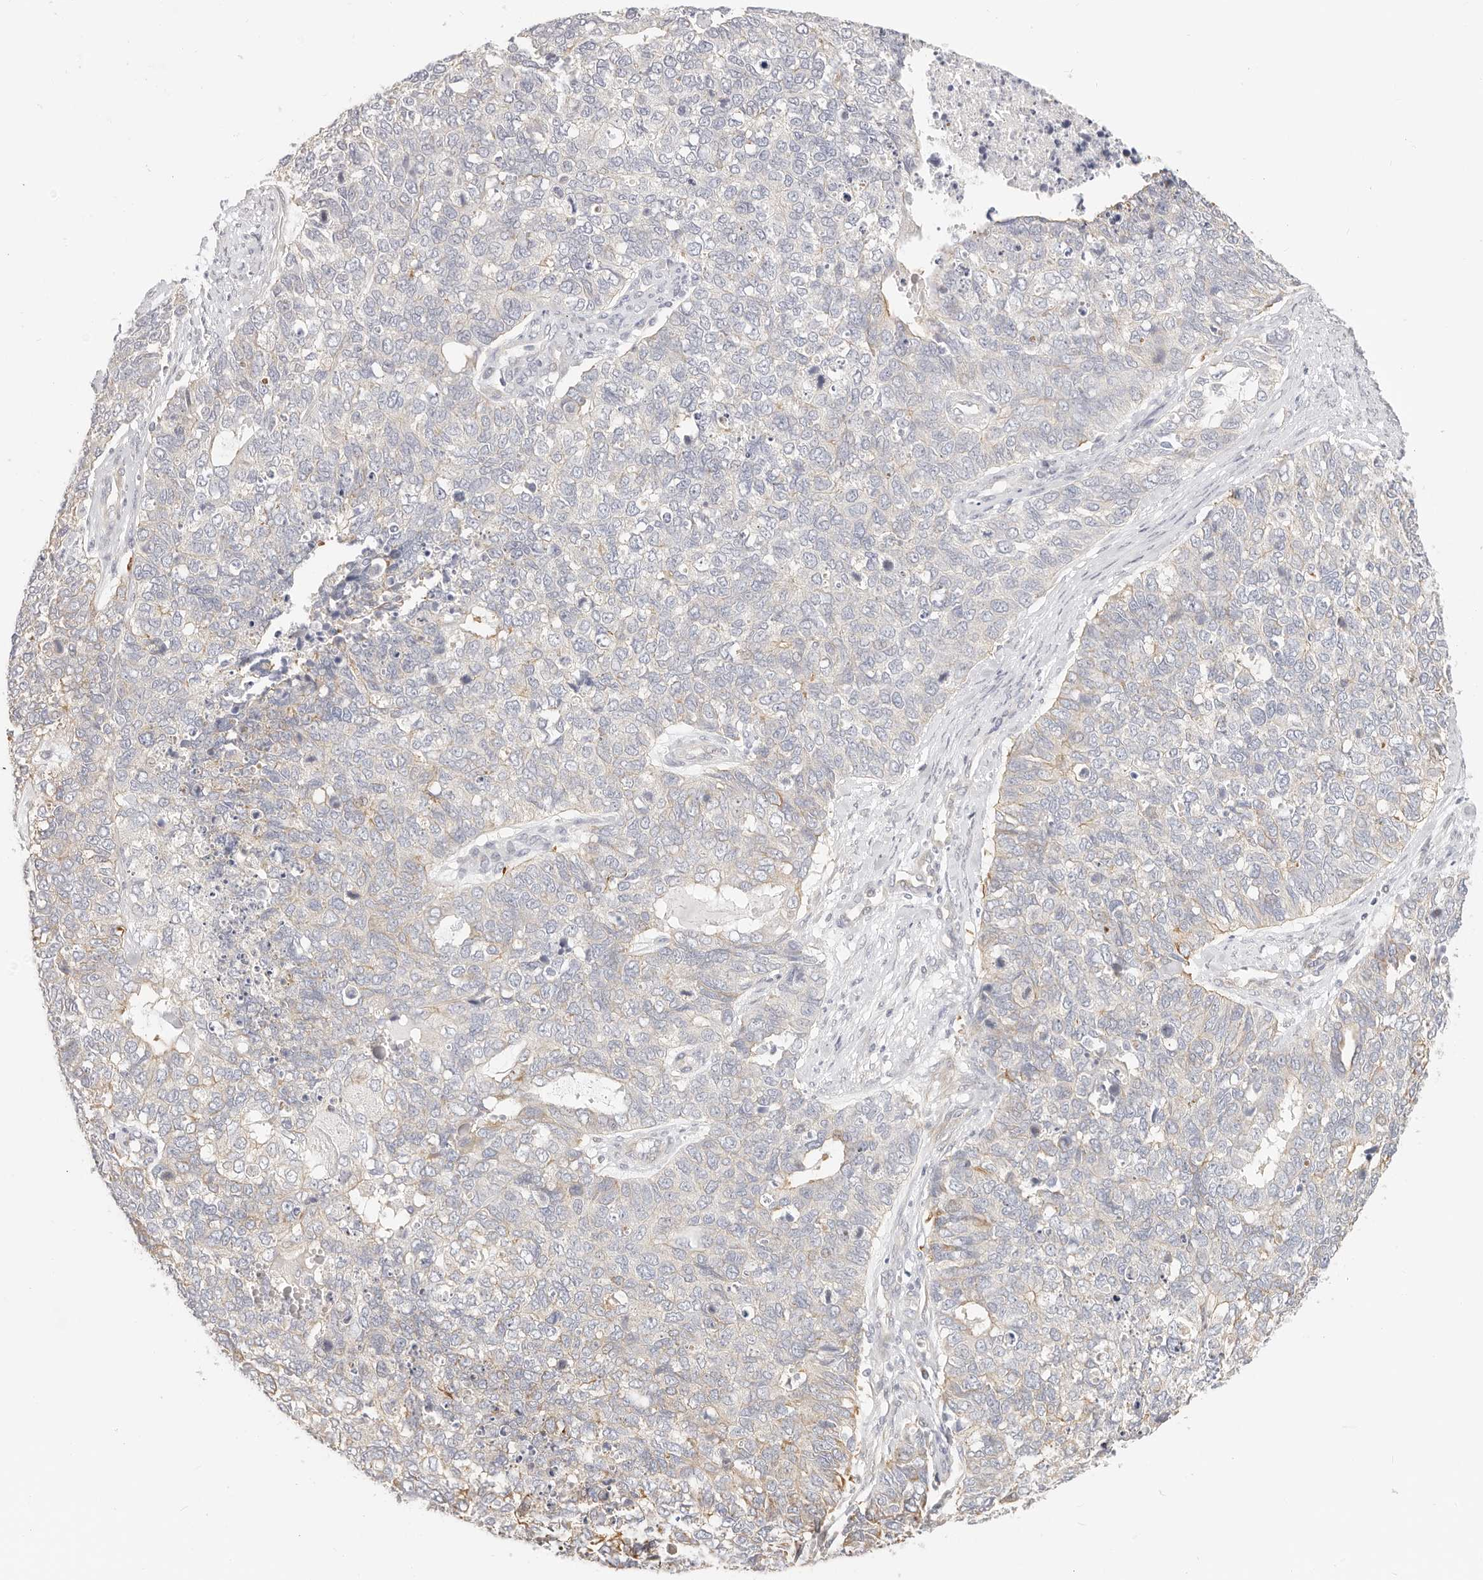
{"staining": {"intensity": "negative", "quantity": "none", "location": "none"}, "tissue": "cervical cancer", "cell_type": "Tumor cells", "image_type": "cancer", "snomed": [{"axis": "morphology", "description": "Squamous cell carcinoma, NOS"}, {"axis": "topography", "description": "Cervix"}], "caption": "Immunohistochemistry of cervical cancer (squamous cell carcinoma) demonstrates no positivity in tumor cells.", "gene": "DTNBP1", "patient": {"sex": "female", "age": 63}}